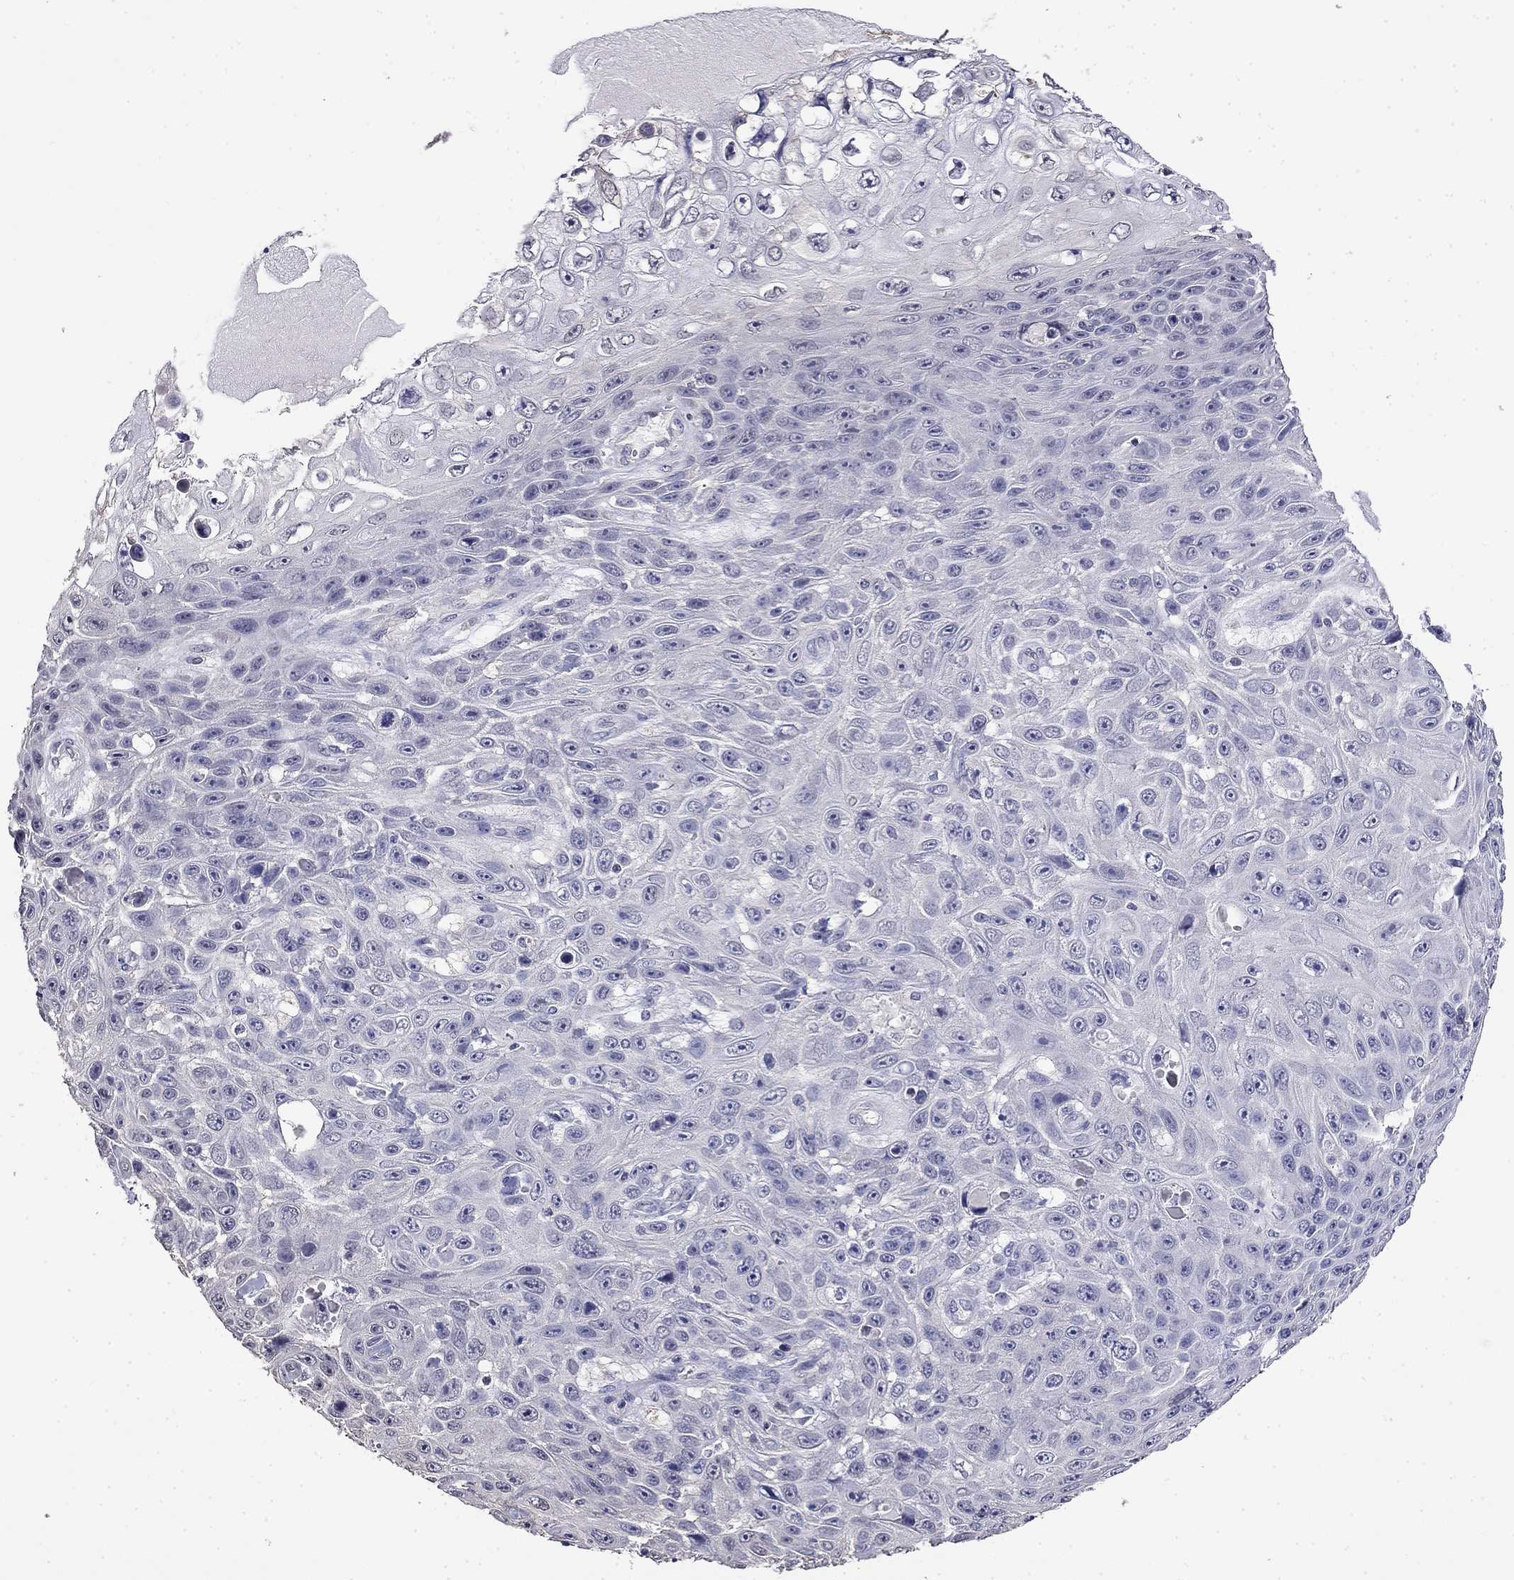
{"staining": {"intensity": "negative", "quantity": "none", "location": "none"}, "tissue": "skin cancer", "cell_type": "Tumor cells", "image_type": "cancer", "snomed": [{"axis": "morphology", "description": "Squamous cell carcinoma, NOS"}, {"axis": "topography", "description": "Skin"}], "caption": "Skin cancer was stained to show a protein in brown. There is no significant positivity in tumor cells. The staining is performed using DAB (3,3'-diaminobenzidine) brown chromogen with nuclei counter-stained in using hematoxylin.", "gene": "GUCA1B", "patient": {"sex": "male", "age": 82}}